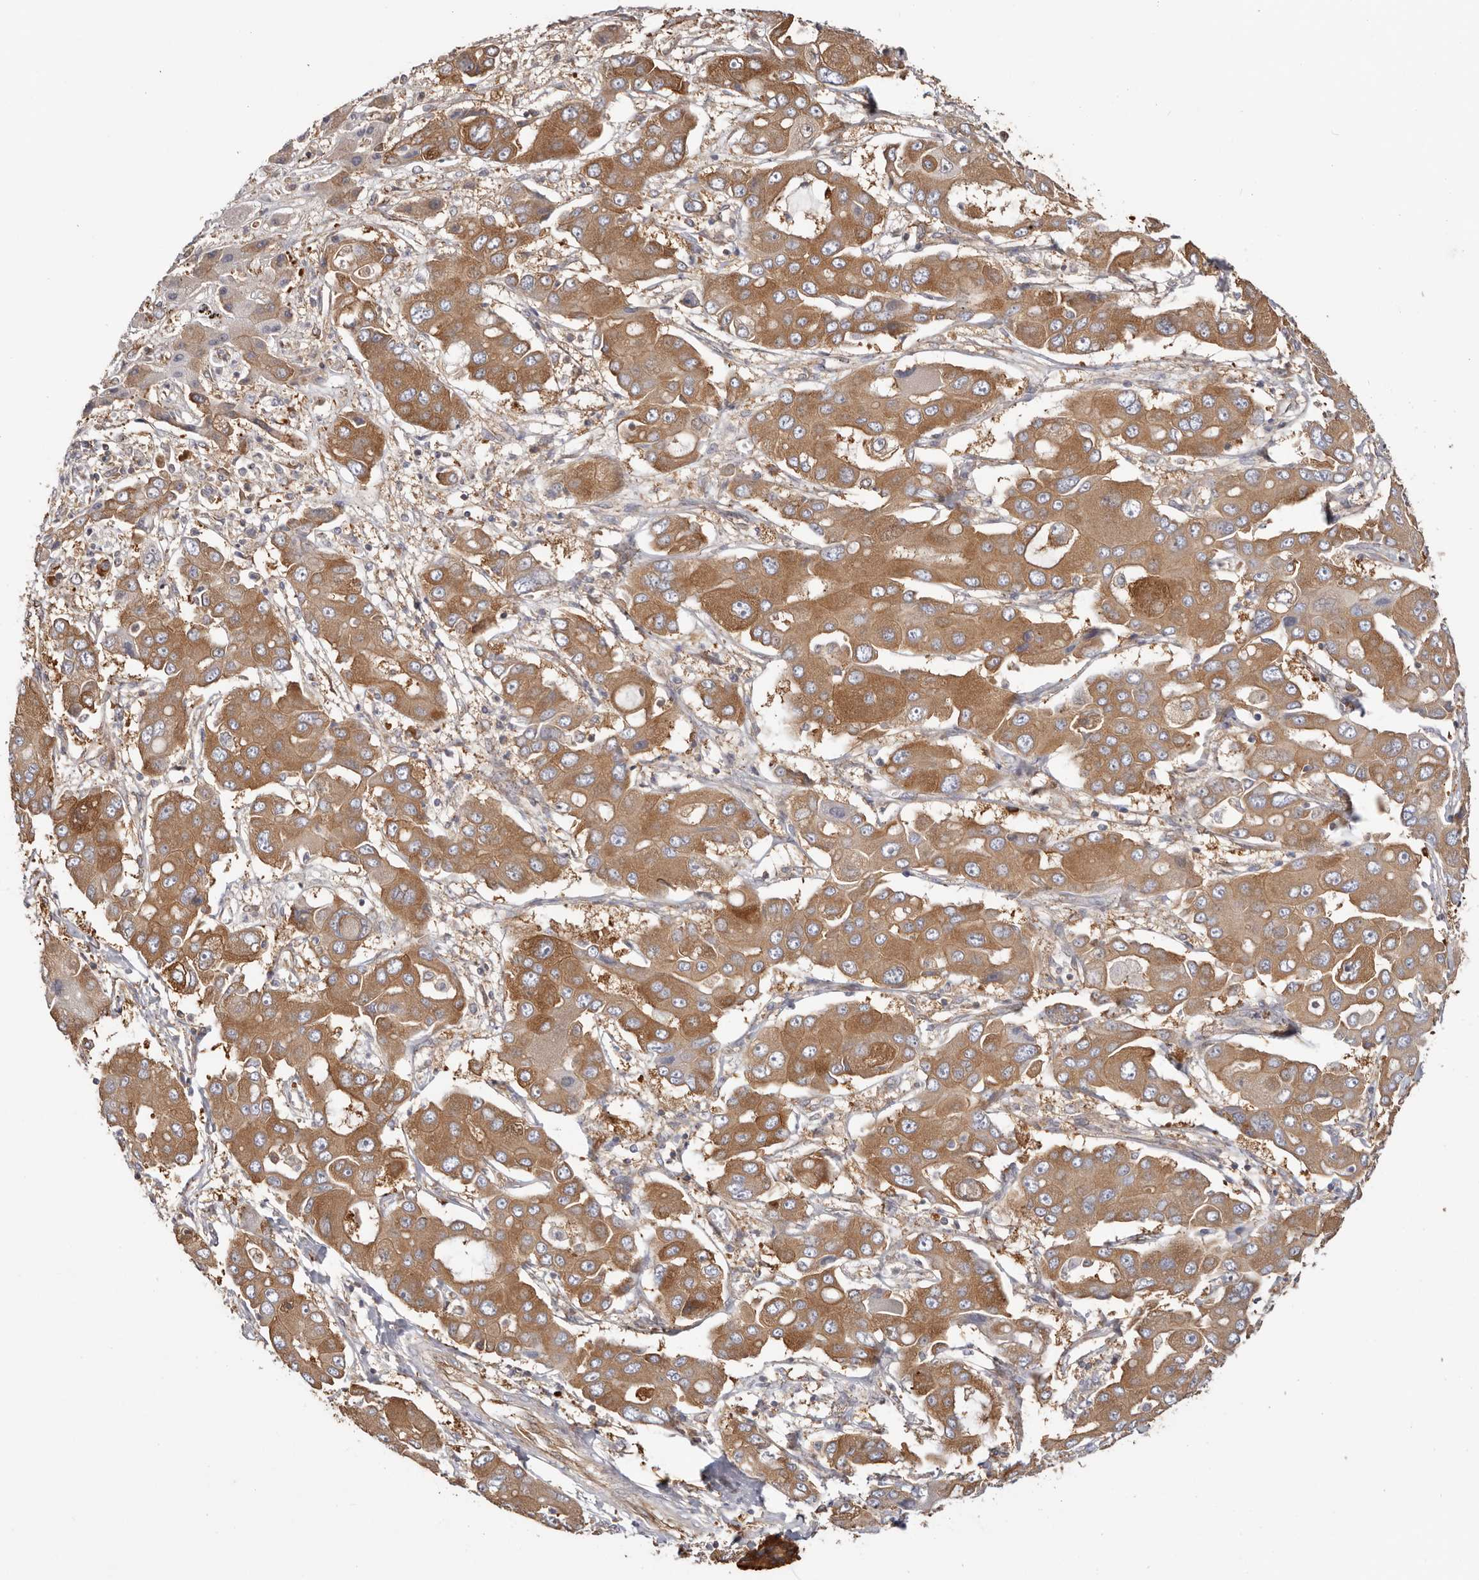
{"staining": {"intensity": "strong", "quantity": ">75%", "location": "cytoplasmic/membranous"}, "tissue": "liver cancer", "cell_type": "Tumor cells", "image_type": "cancer", "snomed": [{"axis": "morphology", "description": "Cholangiocarcinoma"}, {"axis": "topography", "description": "Liver"}], "caption": "A photomicrograph showing strong cytoplasmic/membranous positivity in about >75% of tumor cells in liver cholangiocarcinoma, as visualized by brown immunohistochemical staining.", "gene": "EPRS1", "patient": {"sex": "male", "age": 67}}